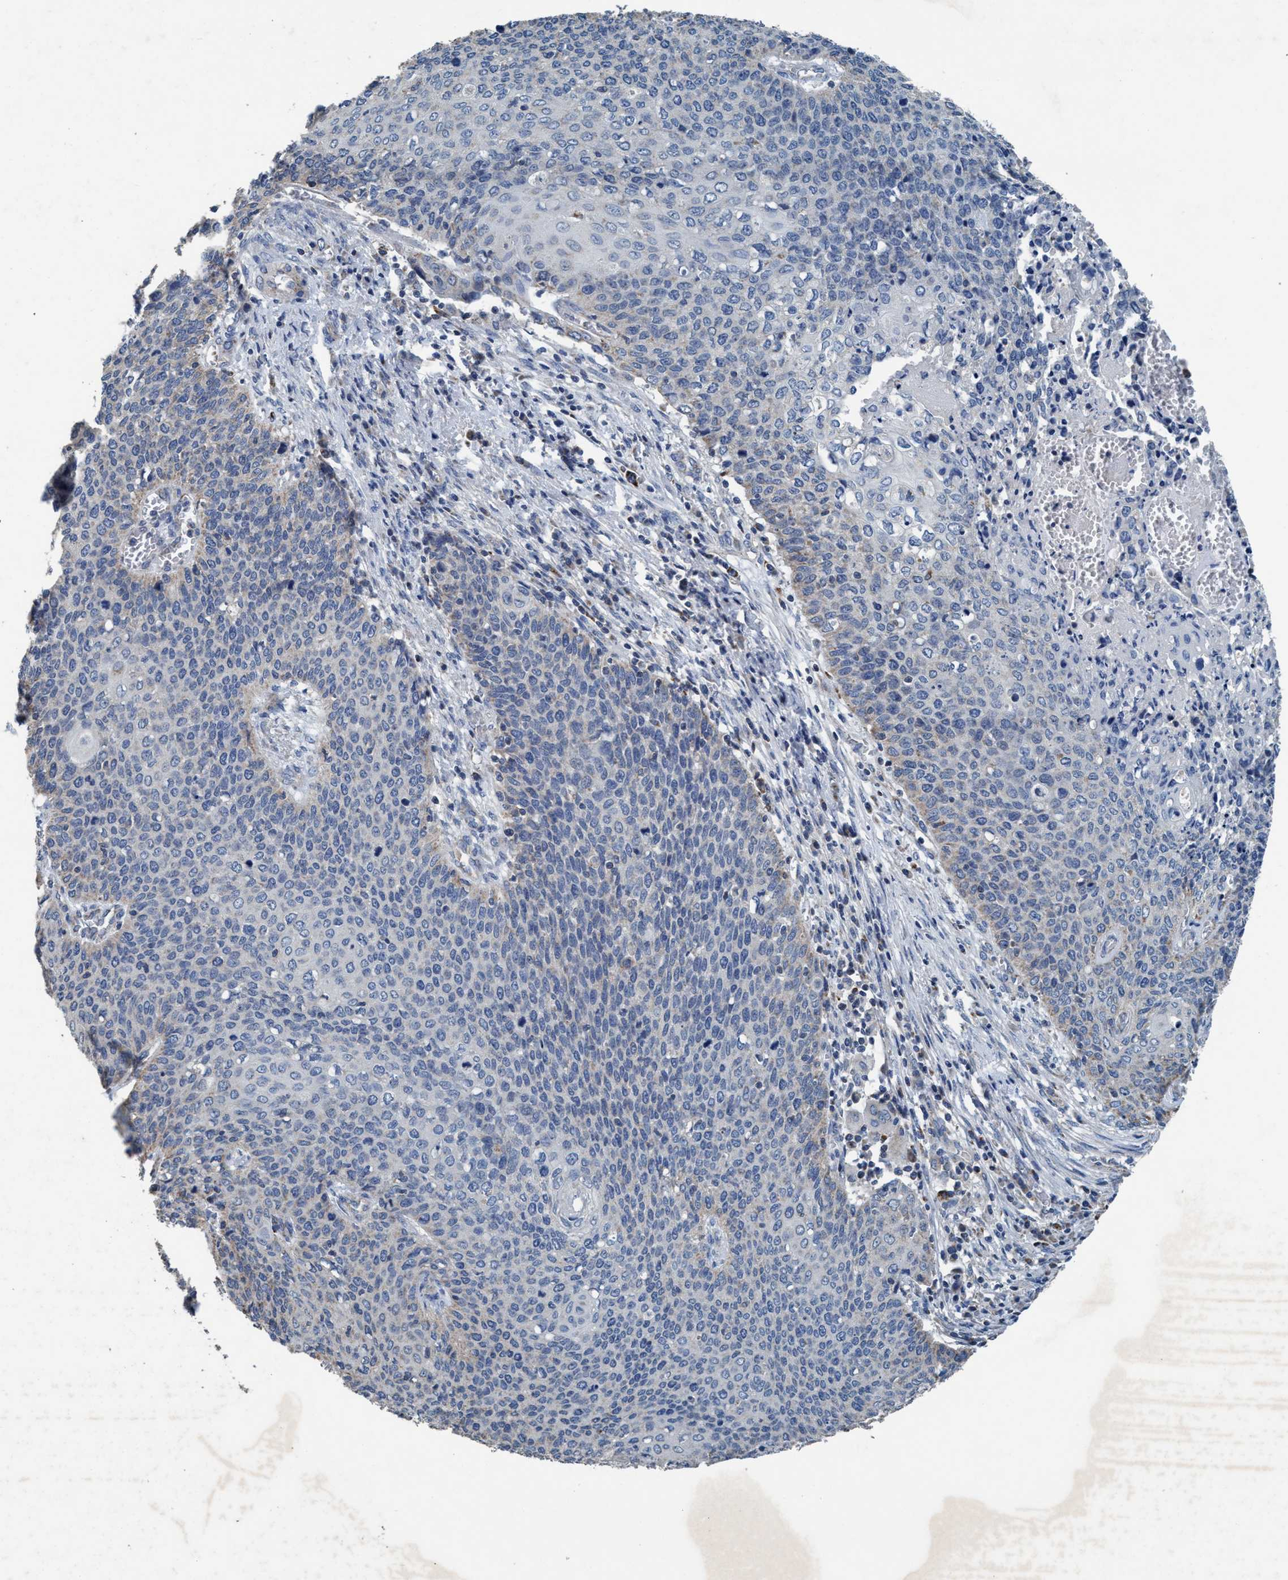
{"staining": {"intensity": "weak", "quantity": "<25%", "location": "cytoplasmic/membranous"}, "tissue": "cervical cancer", "cell_type": "Tumor cells", "image_type": "cancer", "snomed": [{"axis": "morphology", "description": "Squamous cell carcinoma, NOS"}, {"axis": "topography", "description": "Cervix"}], "caption": "This is an IHC micrograph of human squamous cell carcinoma (cervical). There is no positivity in tumor cells.", "gene": "ANKFN1", "patient": {"sex": "female", "age": 39}}